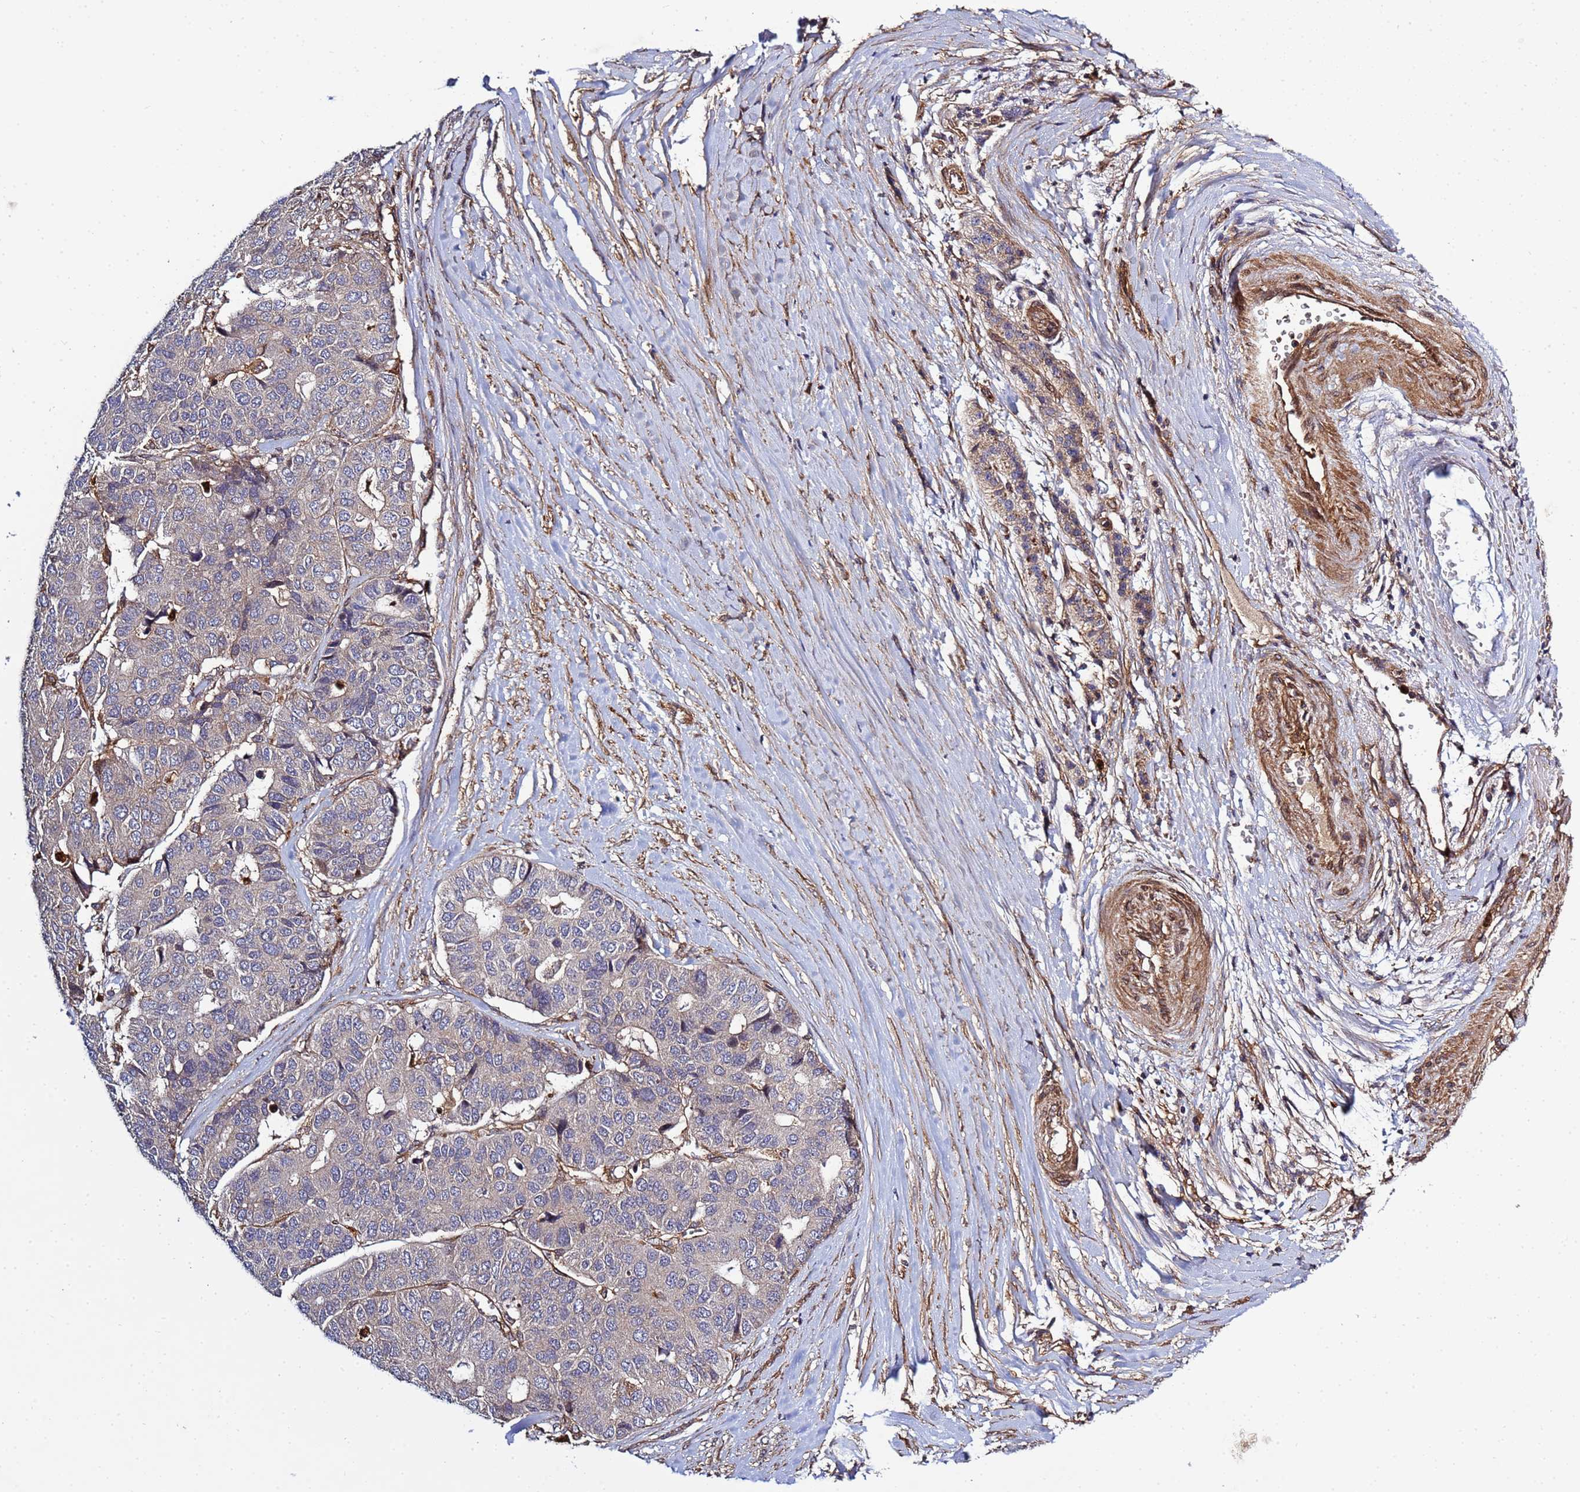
{"staining": {"intensity": "negative", "quantity": "none", "location": "none"}, "tissue": "pancreatic cancer", "cell_type": "Tumor cells", "image_type": "cancer", "snomed": [{"axis": "morphology", "description": "Adenocarcinoma, NOS"}, {"axis": "topography", "description": "Pancreas"}], "caption": "Histopathology image shows no protein staining in tumor cells of pancreatic adenocarcinoma tissue.", "gene": "C8orf34", "patient": {"sex": "male", "age": 50}}